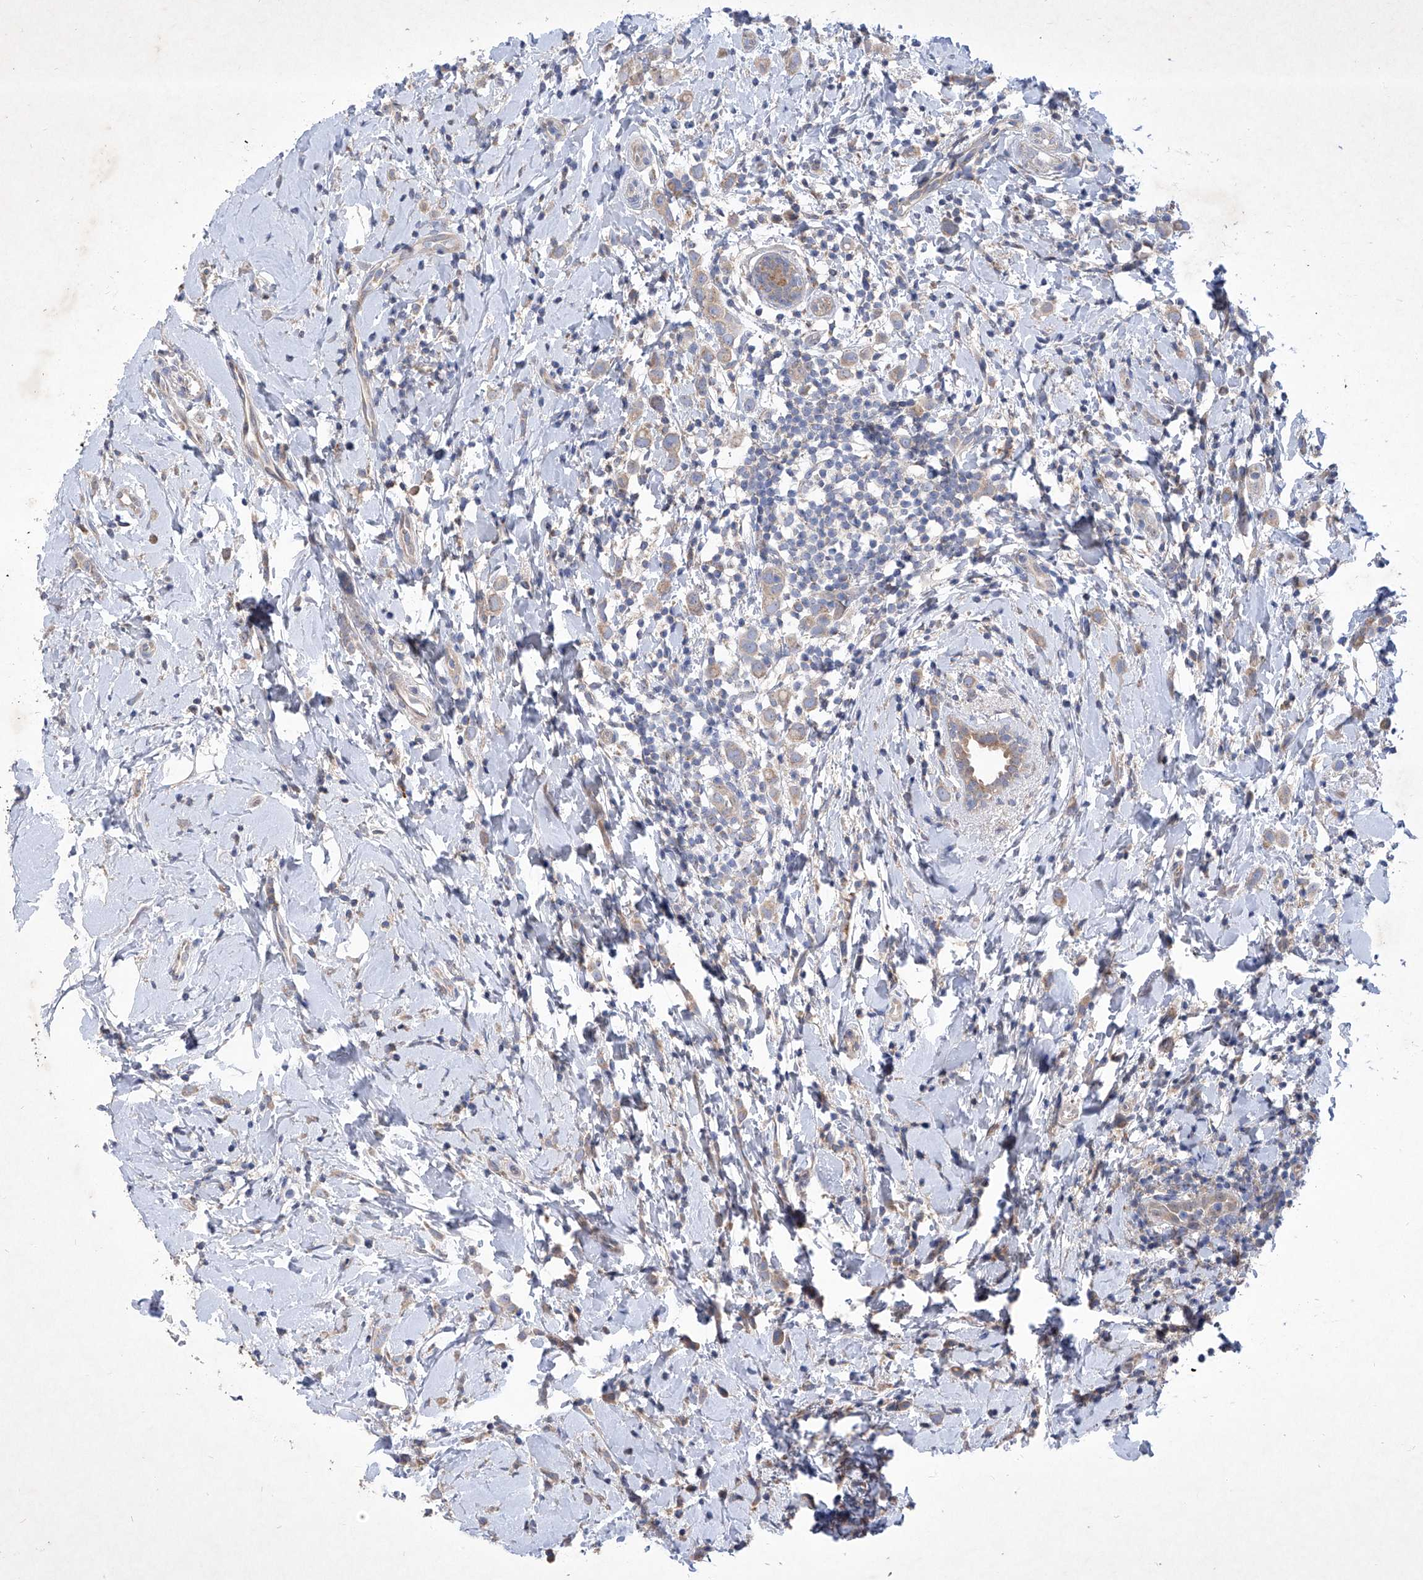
{"staining": {"intensity": "weak", "quantity": "<25%", "location": "cytoplasmic/membranous"}, "tissue": "breast cancer", "cell_type": "Tumor cells", "image_type": "cancer", "snomed": [{"axis": "morphology", "description": "Lobular carcinoma"}, {"axis": "topography", "description": "Breast"}], "caption": "Immunohistochemistry (IHC) histopathology image of neoplastic tissue: human breast cancer stained with DAB (3,3'-diaminobenzidine) displays no significant protein positivity in tumor cells.", "gene": "COQ3", "patient": {"sex": "female", "age": 47}}